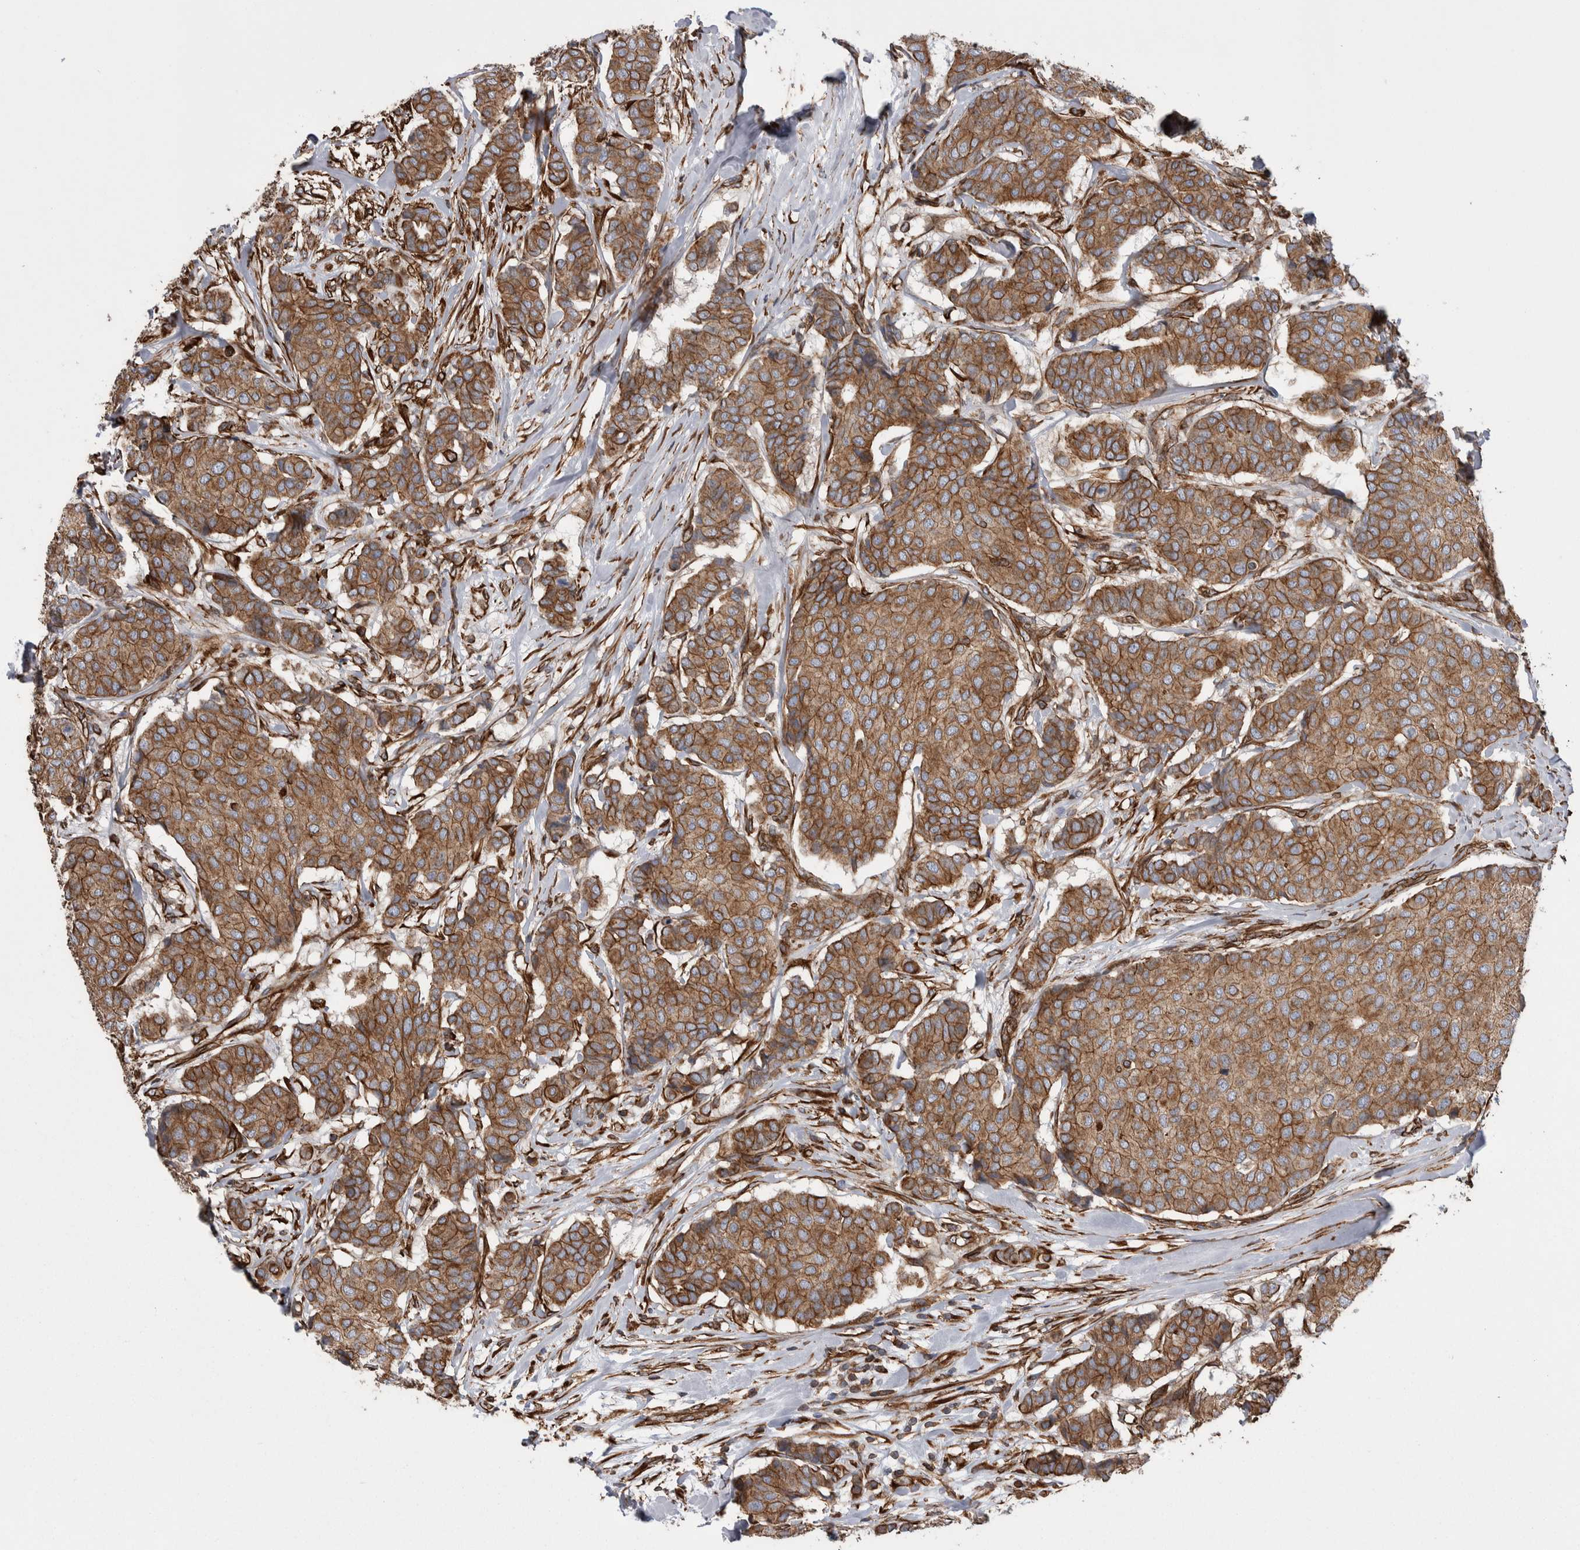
{"staining": {"intensity": "moderate", "quantity": ">75%", "location": "cytoplasmic/membranous"}, "tissue": "breast cancer", "cell_type": "Tumor cells", "image_type": "cancer", "snomed": [{"axis": "morphology", "description": "Duct carcinoma"}, {"axis": "topography", "description": "Breast"}], "caption": "Approximately >75% of tumor cells in breast cancer (intraductal carcinoma) show moderate cytoplasmic/membranous protein staining as visualized by brown immunohistochemical staining.", "gene": "KIF12", "patient": {"sex": "female", "age": 75}}